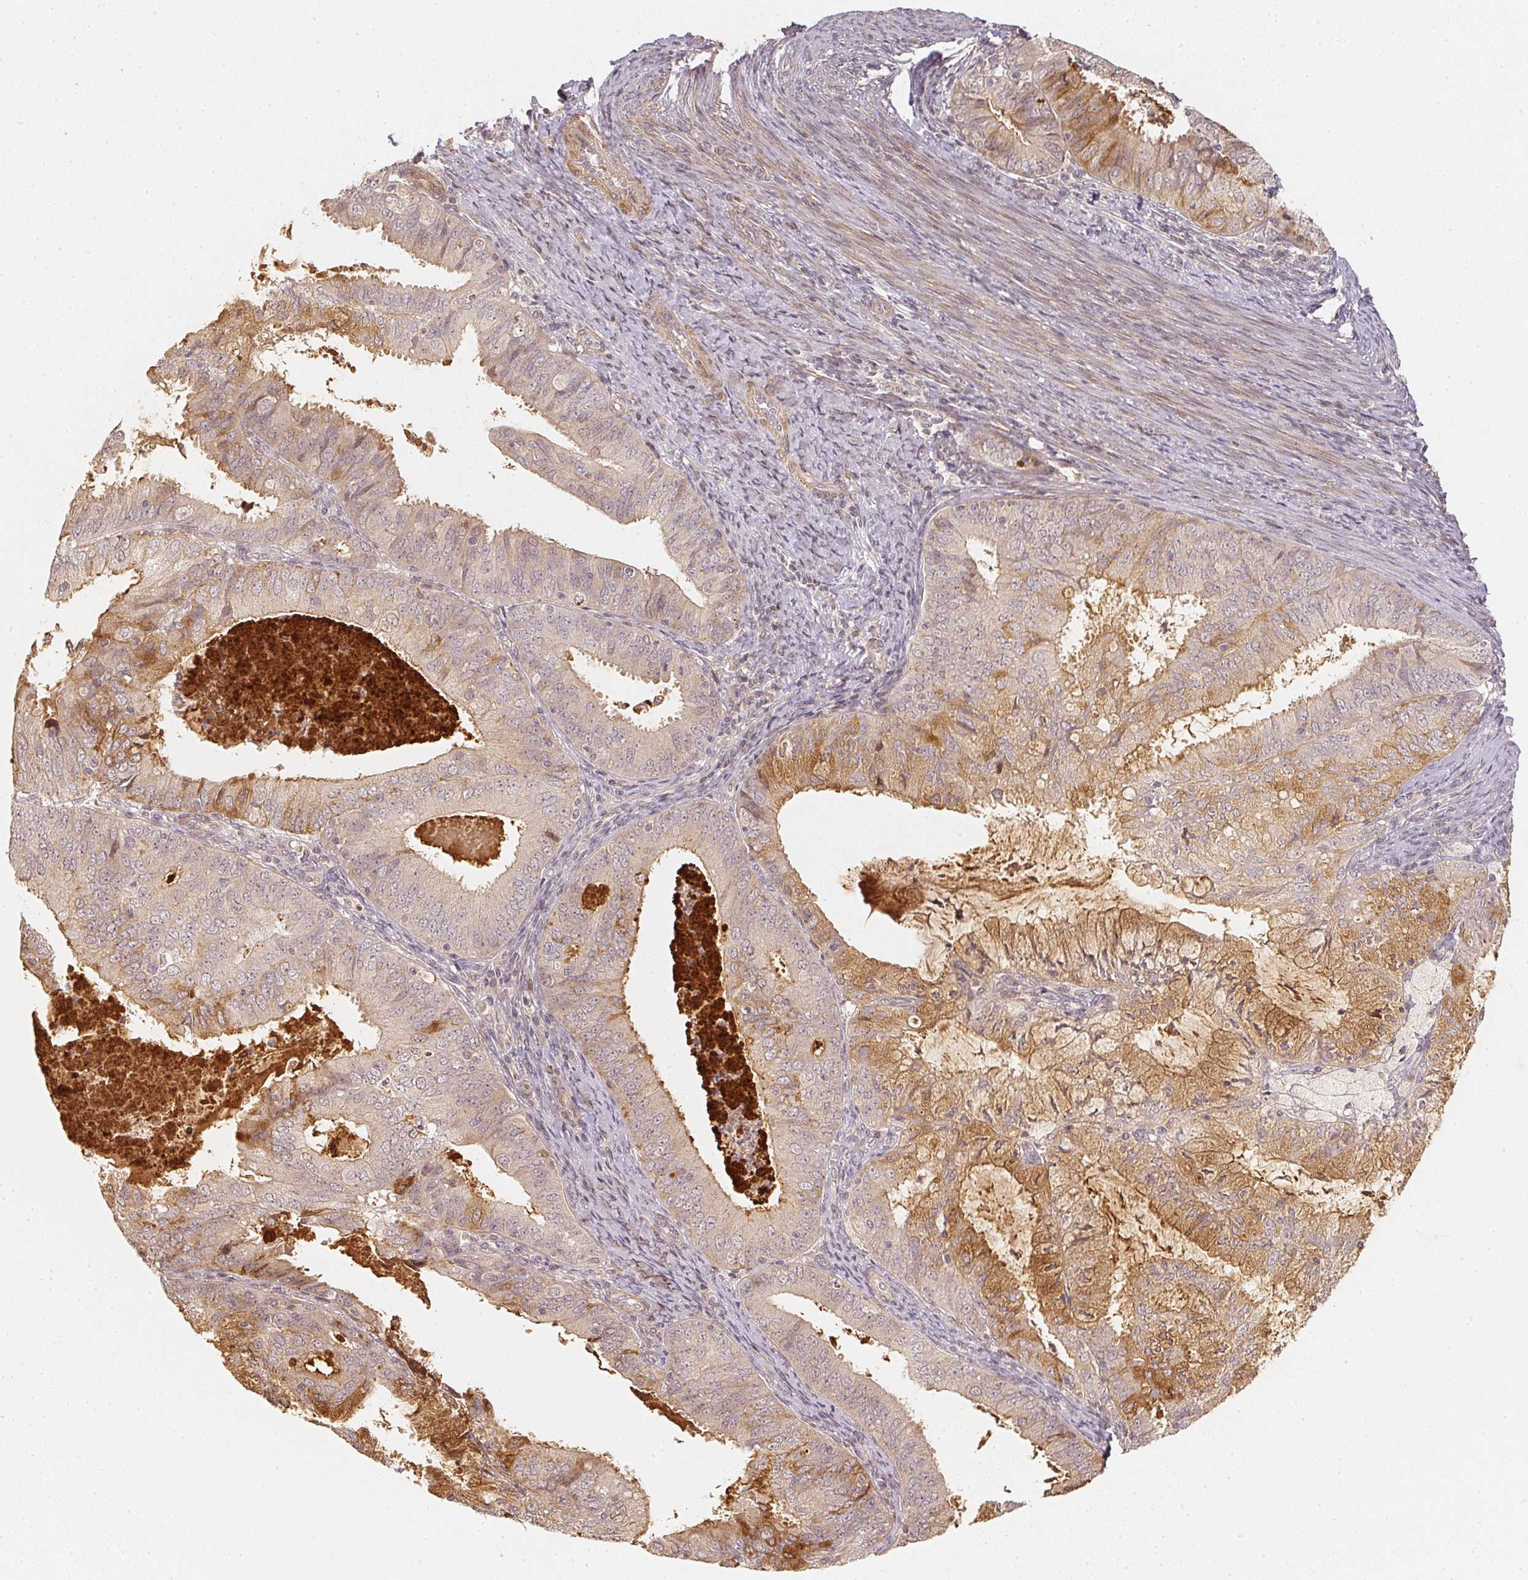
{"staining": {"intensity": "weak", "quantity": "25%-75%", "location": "cytoplasmic/membranous"}, "tissue": "endometrial cancer", "cell_type": "Tumor cells", "image_type": "cancer", "snomed": [{"axis": "morphology", "description": "Adenocarcinoma, NOS"}, {"axis": "topography", "description": "Endometrium"}], "caption": "There is low levels of weak cytoplasmic/membranous expression in tumor cells of endometrial cancer (adenocarcinoma), as demonstrated by immunohistochemical staining (brown color).", "gene": "SERPINE1", "patient": {"sex": "female", "age": 57}}